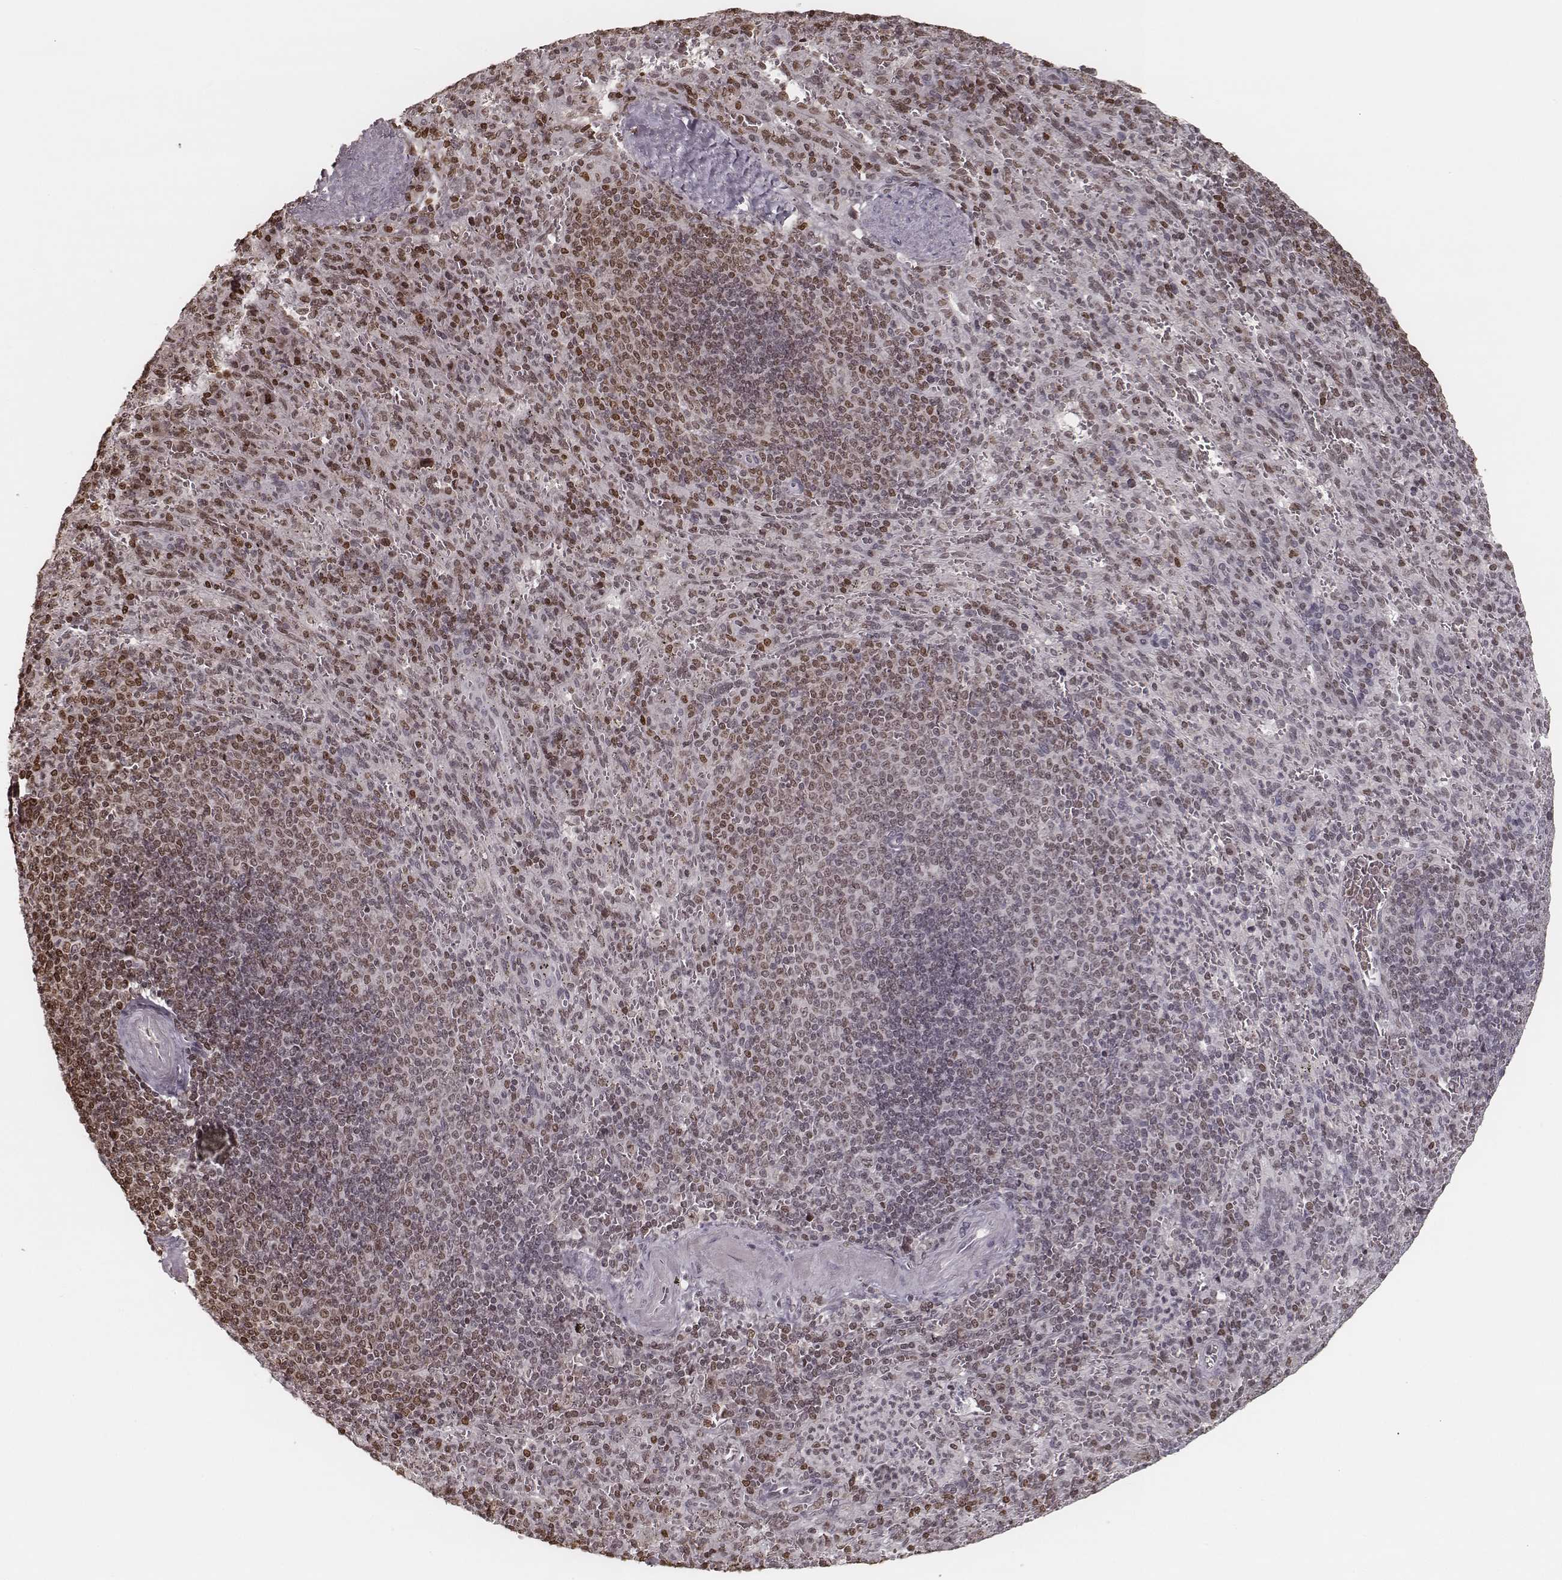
{"staining": {"intensity": "moderate", "quantity": "<25%", "location": "nuclear"}, "tissue": "spleen", "cell_type": "Cells in red pulp", "image_type": "normal", "snomed": [{"axis": "morphology", "description": "Normal tissue, NOS"}, {"axis": "topography", "description": "Spleen"}], "caption": "Spleen stained for a protein exhibits moderate nuclear positivity in cells in red pulp. (brown staining indicates protein expression, while blue staining denotes nuclei).", "gene": "HMGA2", "patient": {"sex": "male", "age": 57}}